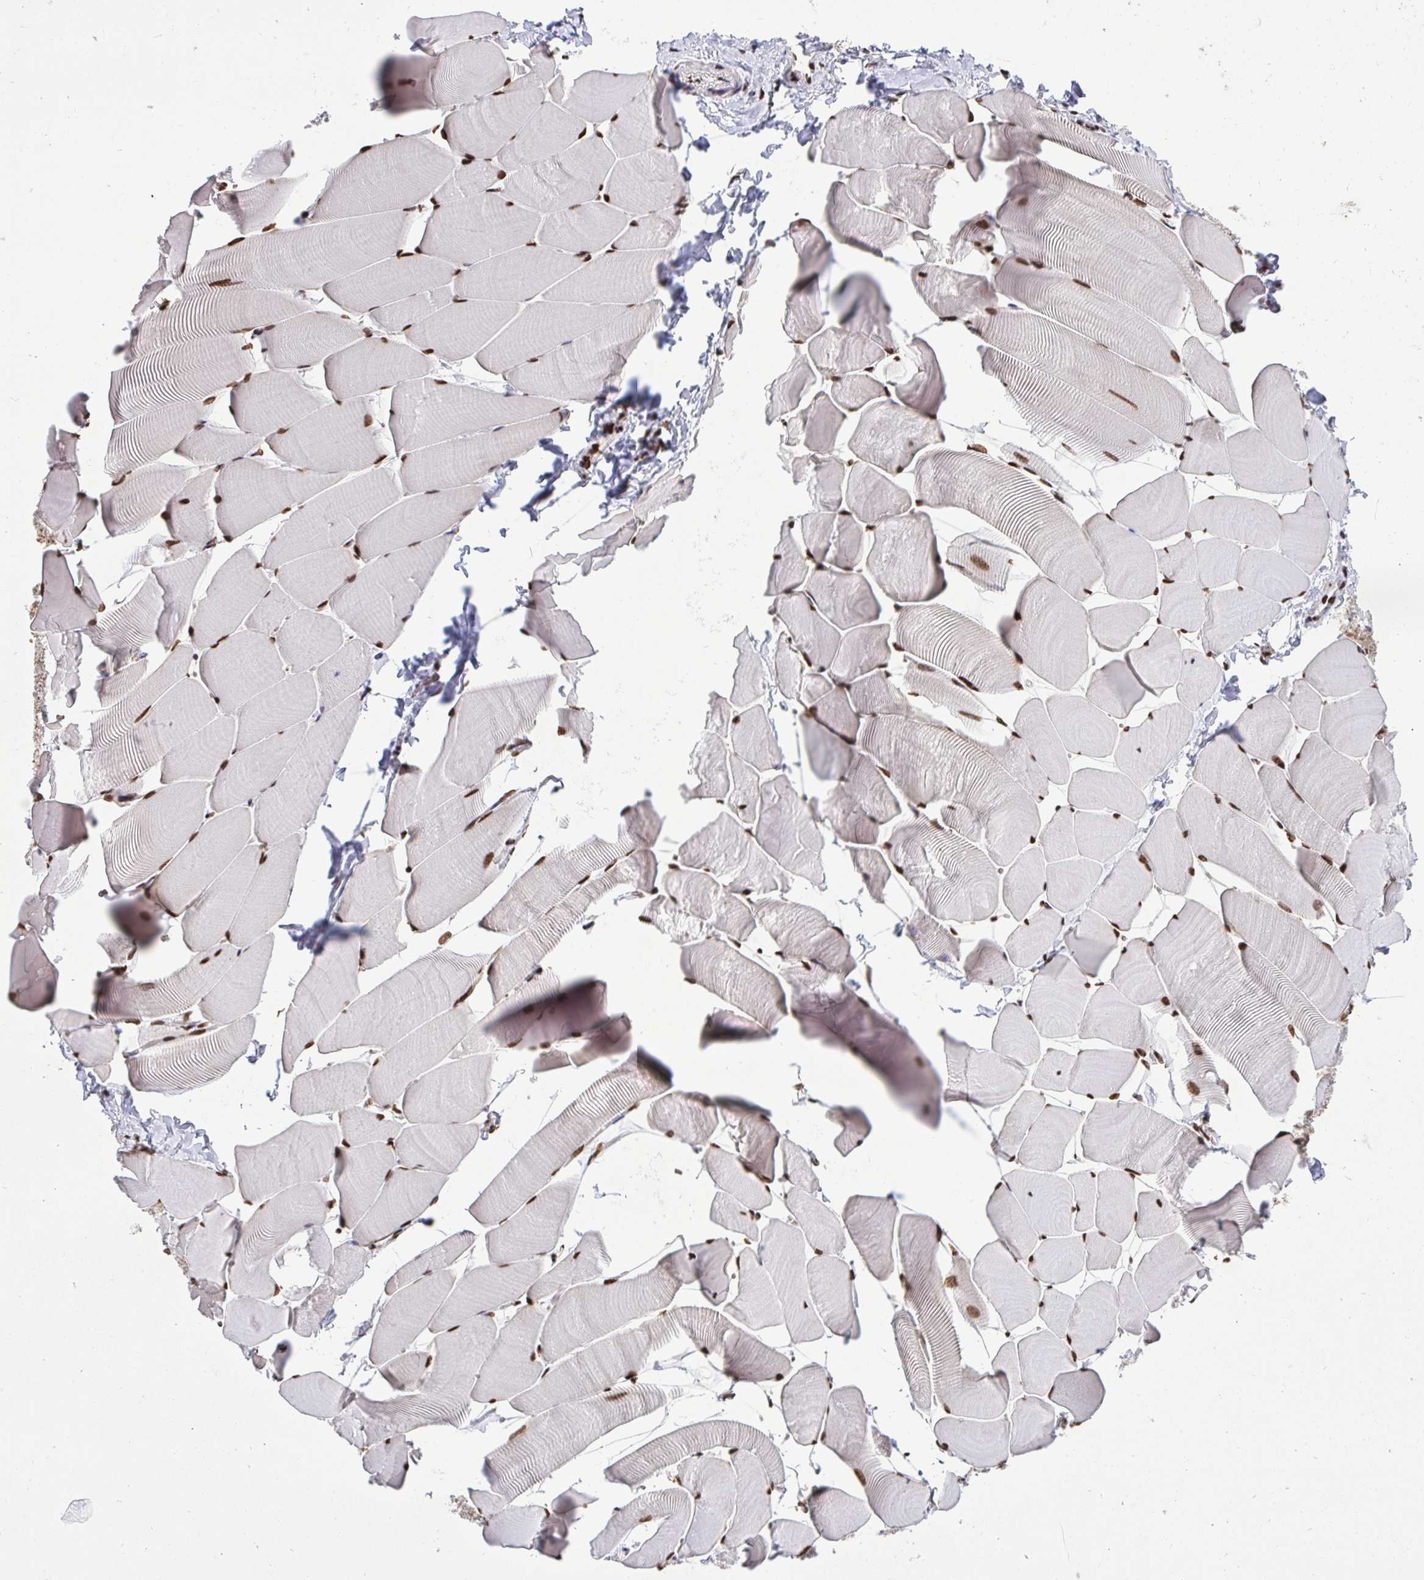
{"staining": {"intensity": "strong", "quantity": ">75%", "location": "nuclear"}, "tissue": "skeletal muscle", "cell_type": "Myocytes", "image_type": "normal", "snomed": [{"axis": "morphology", "description": "Normal tissue, NOS"}, {"axis": "topography", "description": "Skeletal muscle"}], "caption": "A high-resolution photomicrograph shows IHC staining of unremarkable skeletal muscle, which displays strong nuclear positivity in about >75% of myocytes.", "gene": "ENSG00000268083", "patient": {"sex": "male", "age": 25}}